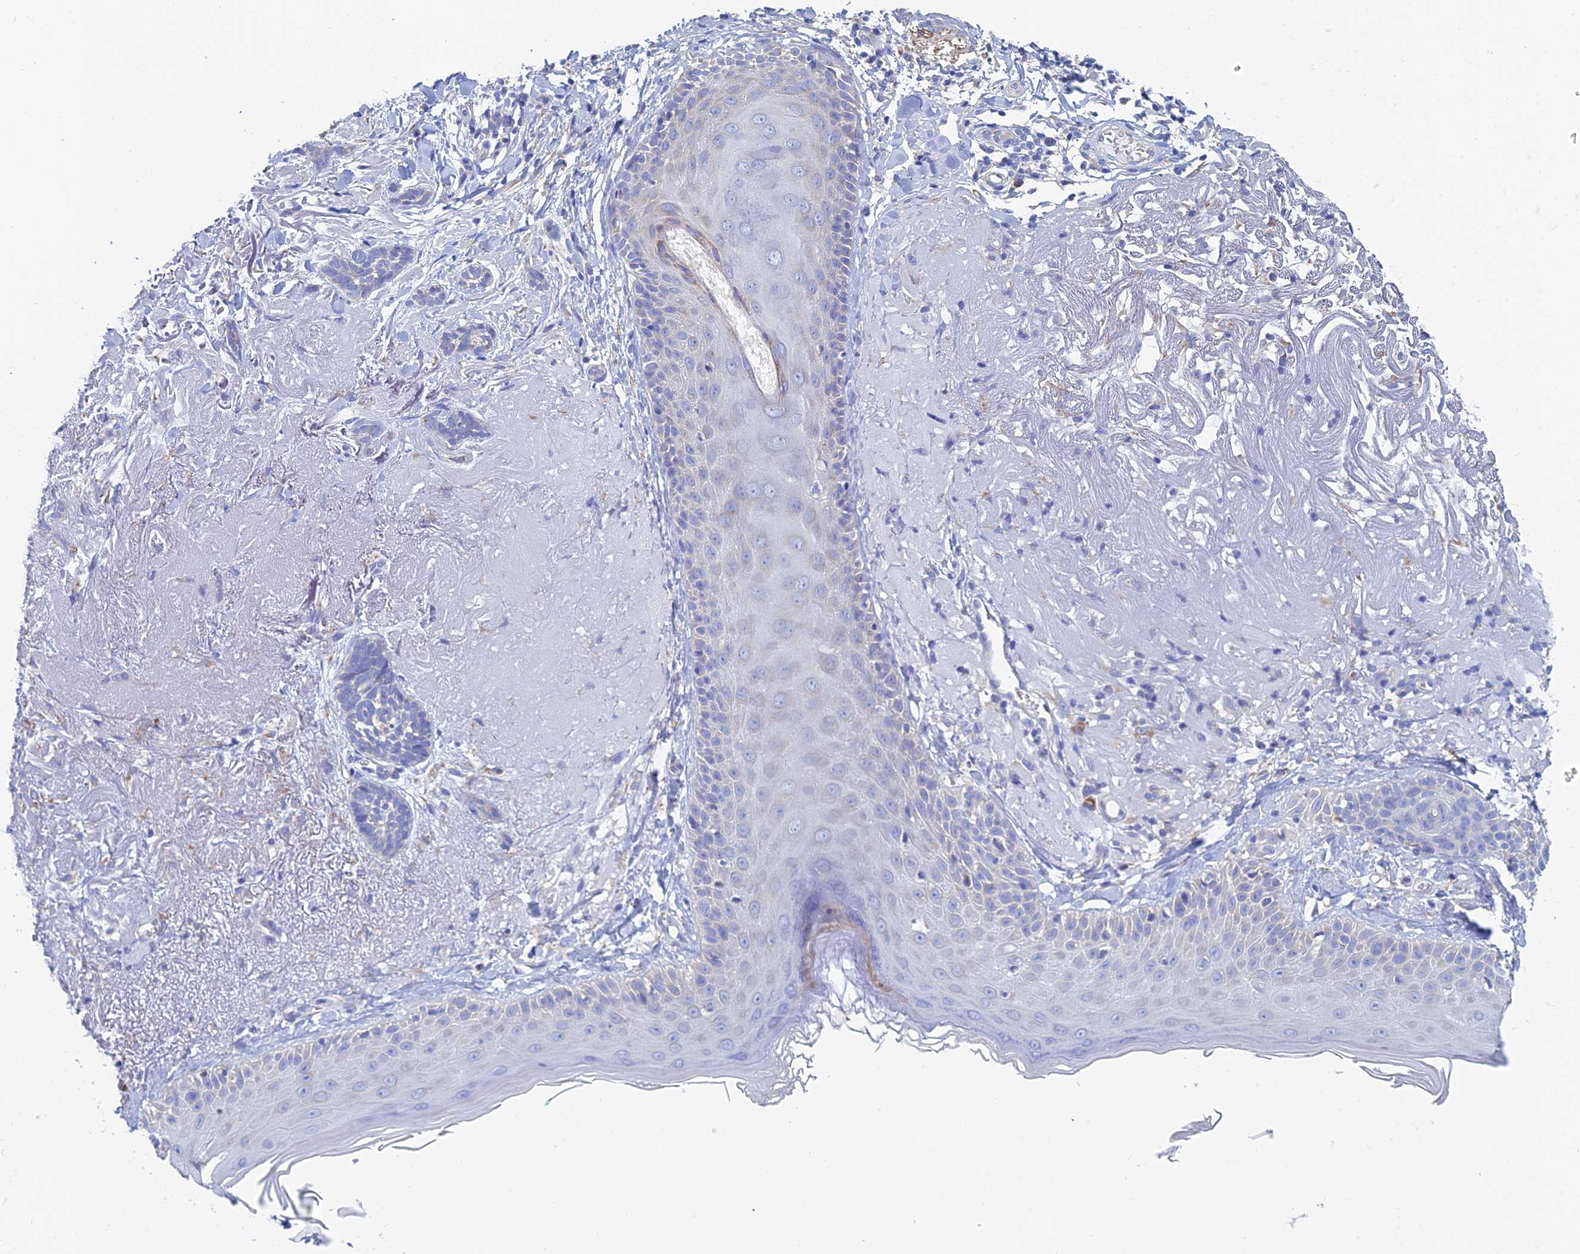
{"staining": {"intensity": "weak", "quantity": "<25%", "location": "cytoplasmic/membranous"}, "tissue": "skin cancer", "cell_type": "Tumor cells", "image_type": "cancer", "snomed": [{"axis": "morphology", "description": "Basal cell carcinoma"}, {"axis": "topography", "description": "Skin"}], "caption": "High power microscopy histopathology image of an immunohistochemistry histopathology image of skin cancer, revealing no significant staining in tumor cells.", "gene": "CRACR2B", "patient": {"sex": "male", "age": 71}}